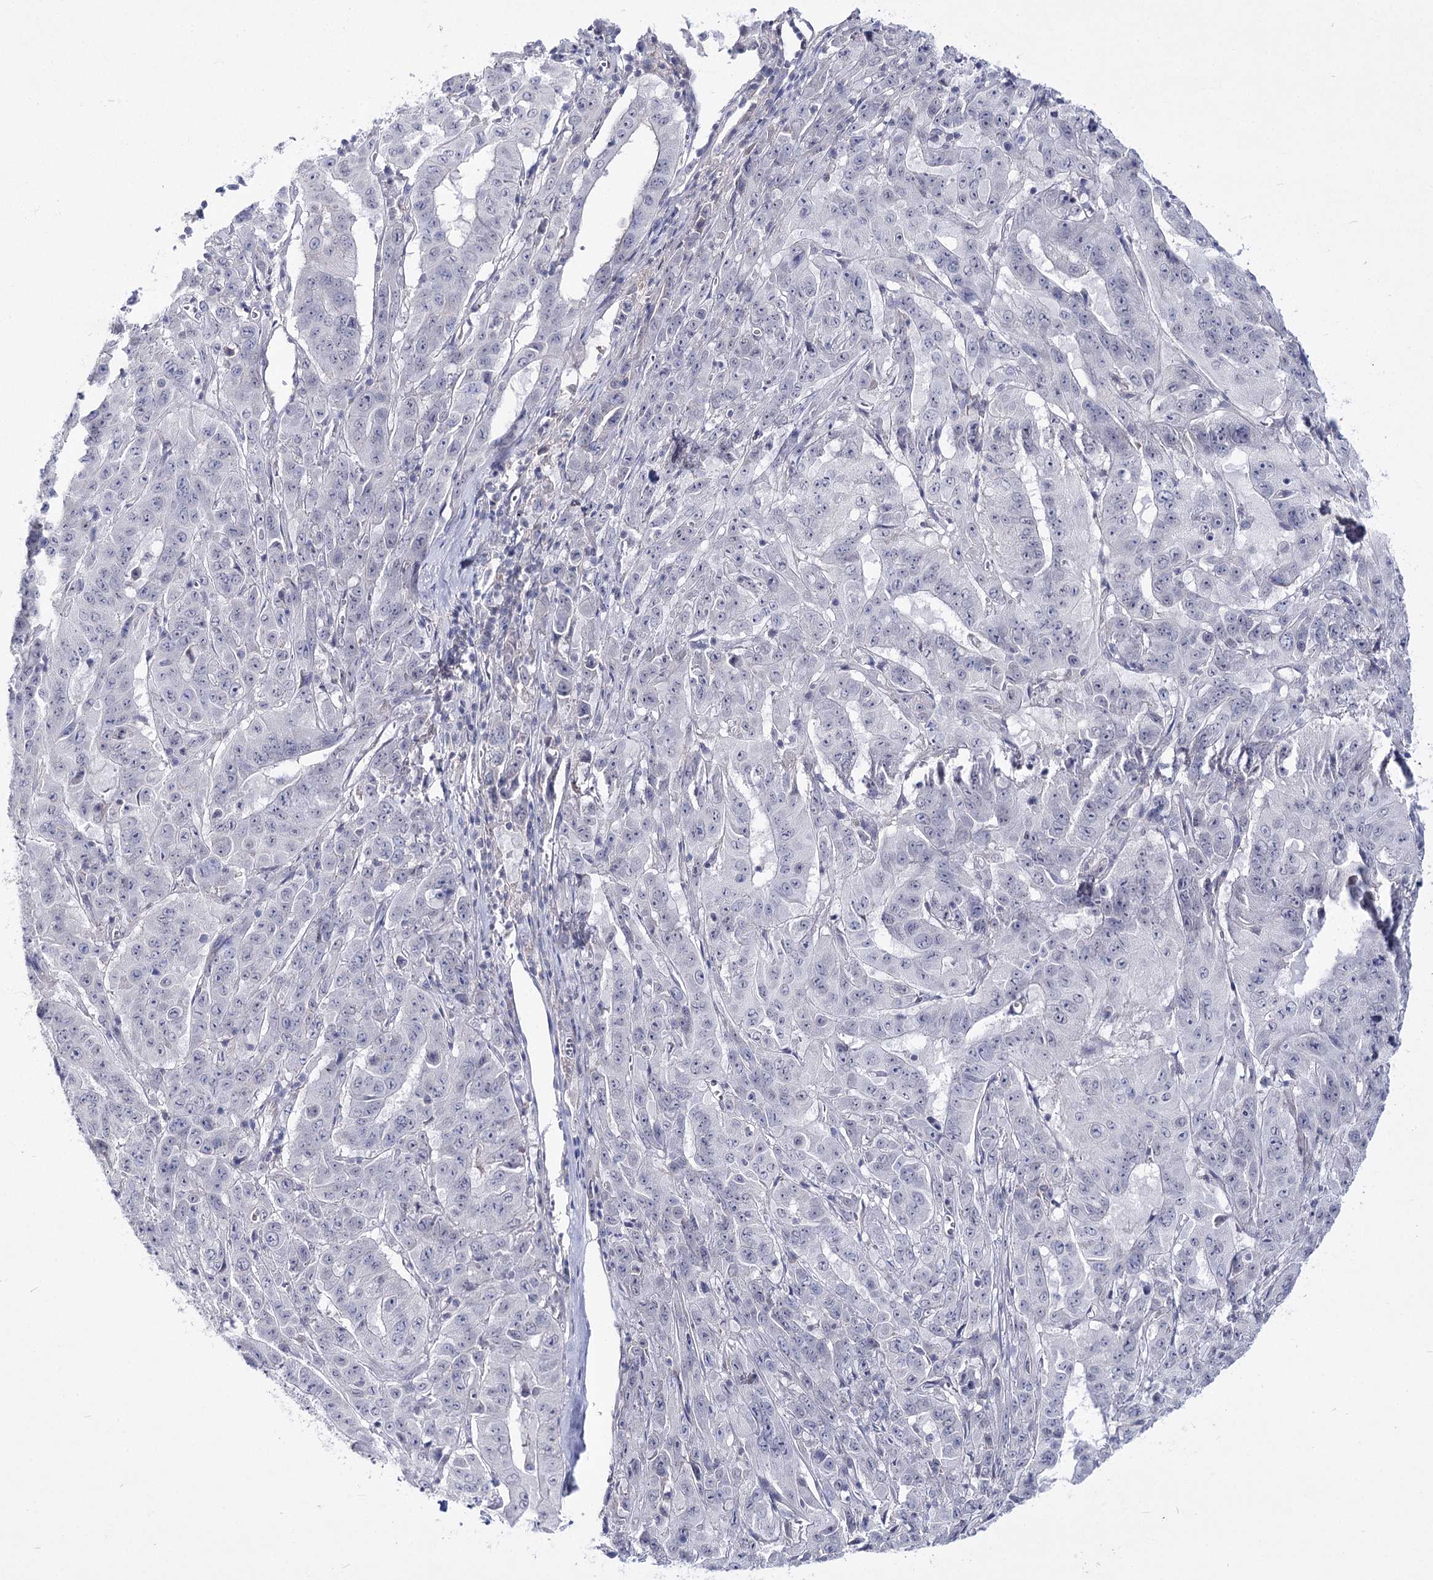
{"staining": {"intensity": "negative", "quantity": "none", "location": "none"}, "tissue": "pancreatic cancer", "cell_type": "Tumor cells", "image_type": "cancer", "snomed": [{"axis": "morphology", "description": "Adenocarcinoma, NOS"}, {"axis": "topography", "description": "Pancreas"}], "caption": "An image of human pancreatic cancer is negative for staining in tumor cells.", "gene": "ATP10B", "patient": {"sex": "male", "age": 63}}